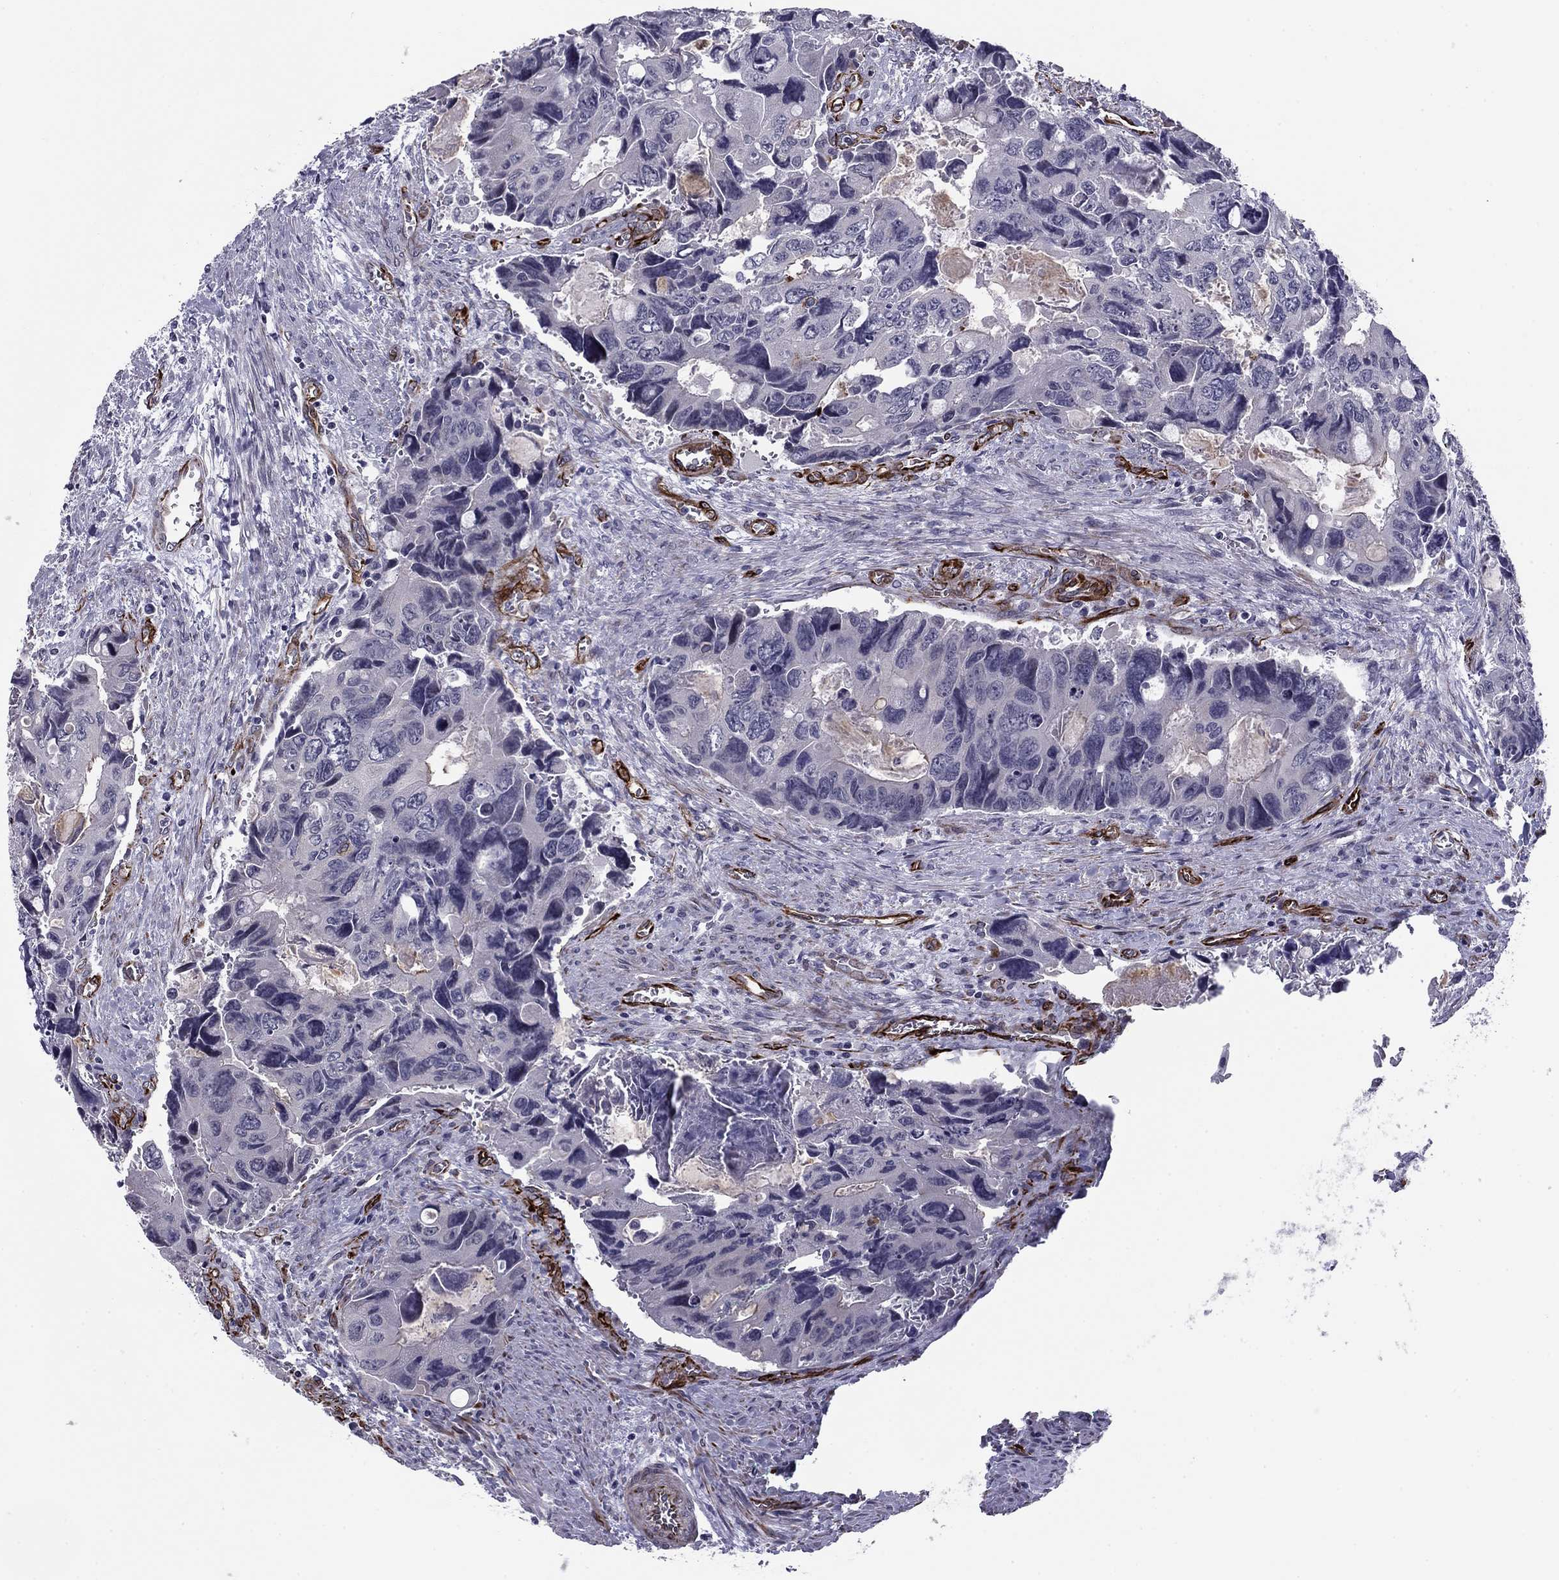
{"staining": {"intensity": "negative", "quantity": "none", "location": "none"}, "tissue": "colorectal cancer", "cell_type": "Tumor cells", "image_type": "cancer", "snomed": [{"axis": "morphology", "description": "Adenocarcinoma, NOS"}, {"axis": "topography", "description": "Rectum"}], "caption": "This is an immunohistochemistry histopathology image of human colorectal adenocarcinoma. There is no expression in tumor cells.", "gene": "ANKS4B", "patient": {"sex": "male", "age": 62}}